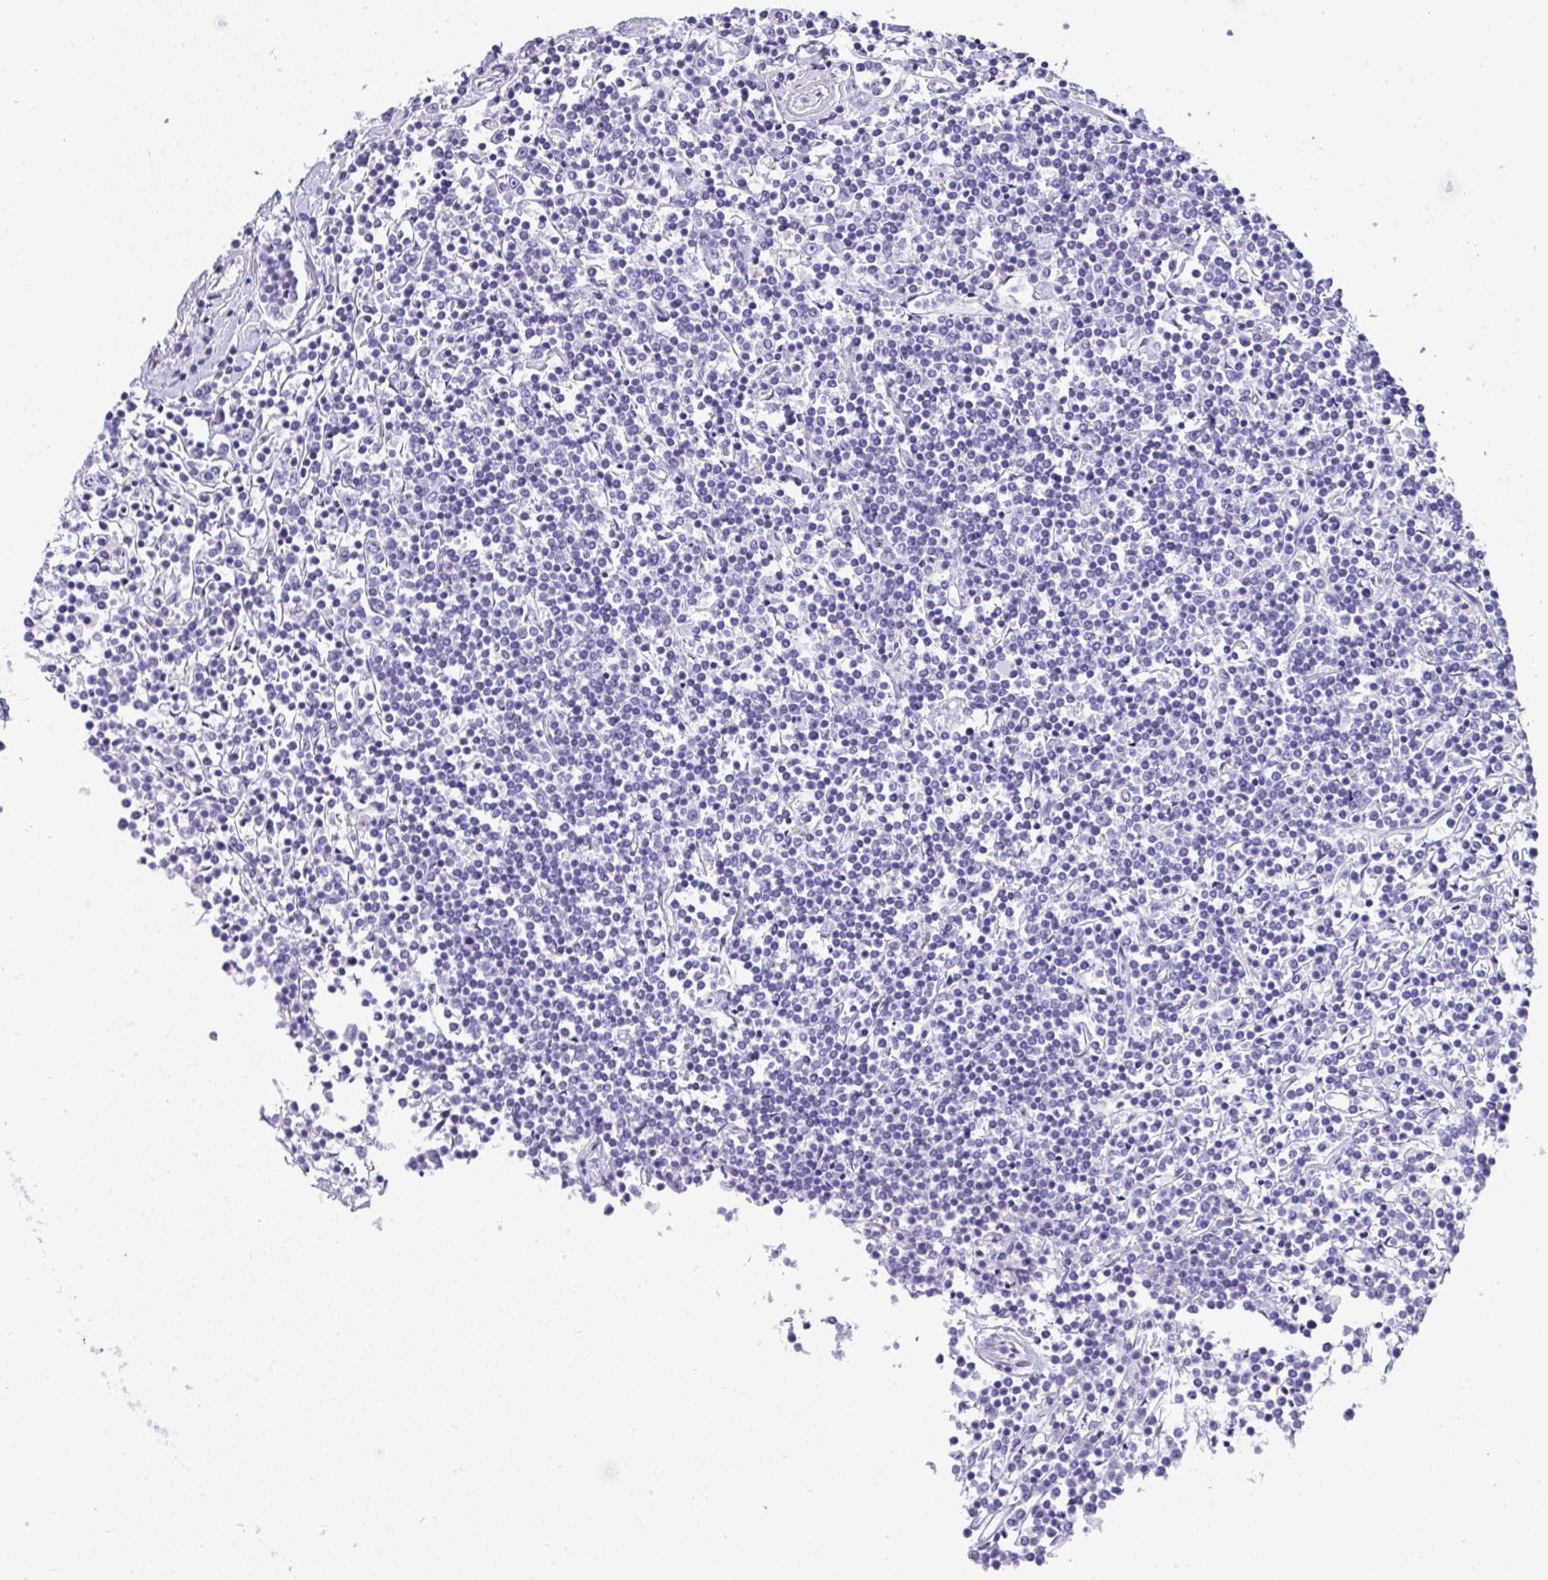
{"staining": {"intensity": "negative", "quantity": "none", "location": "none"}, "tissue": "lymphoma", "cell_type": "Tumor cells", "image_type": "cancer", "snomed": [{"axis": "morphology", "description": "Malignant lymphoma, non-Hodgkin's type, Low grade"}, {"axis": "topography", "description": "Spleen"}], "caption": "High power microscopy micrograph of an IHC image of low-grade malignant lymphoma, non-Hodgkin's type, revealing no significant positivity in tumor cells.", "gene": "RNF183", "patient": {"sex": "female", "age": 19}}